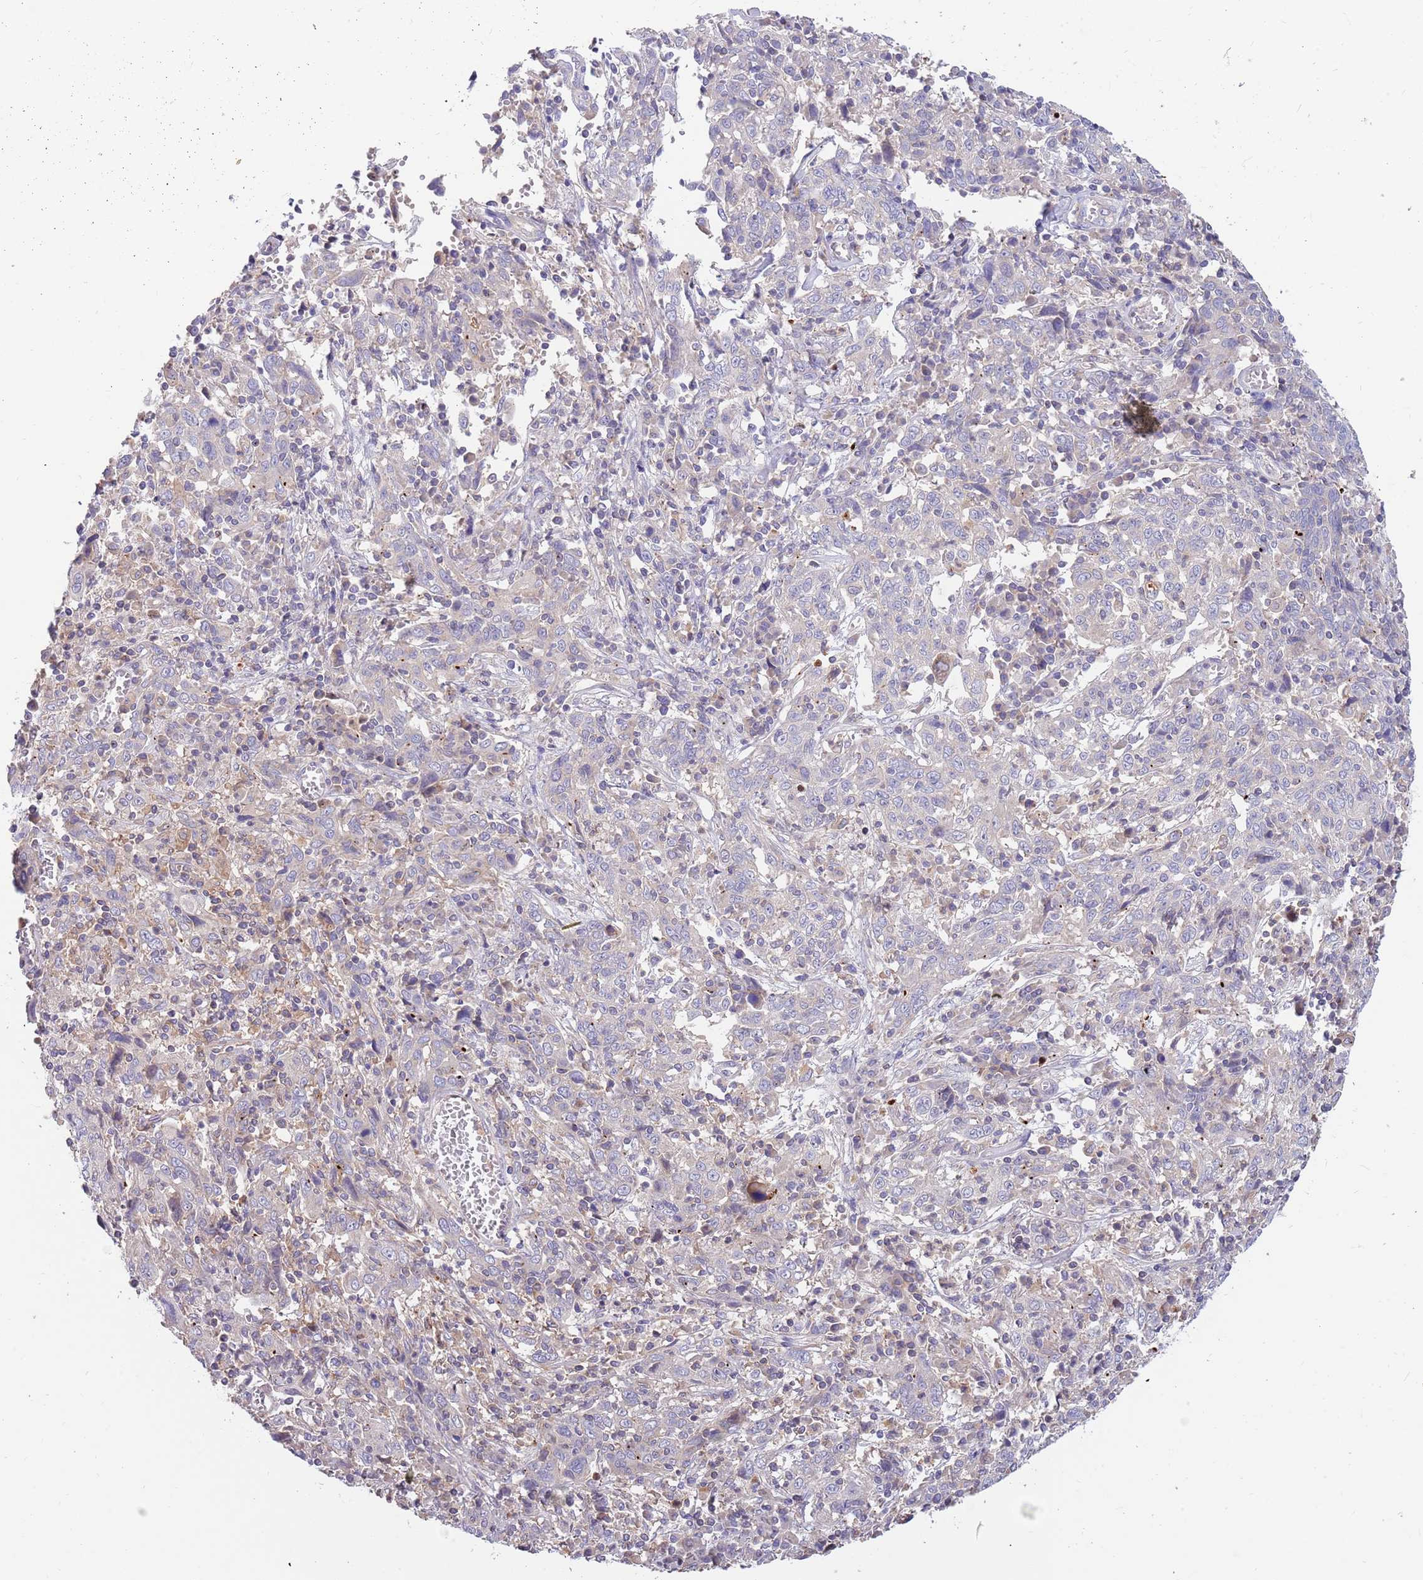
{"staining": {"intensity": "negative", "quantity": "none", "location": "none"}, "tissue": "cervical cancer", "cell_type": "Tumor cells", "image_type": "cancer", "snomed": [{"axis": "morphology", "description": "Squamous cell carcinoma, NOS"}, {"axis": "topography", "description": "Cervix"}], "caption": "Immunohistochemistry micrograph of cervical squamous cell carcinoma stained for a protein (brown), which displays no expression in tumor cells.", "gene": "BORCS5", "patient": {"sex": "female", "age": 46}}